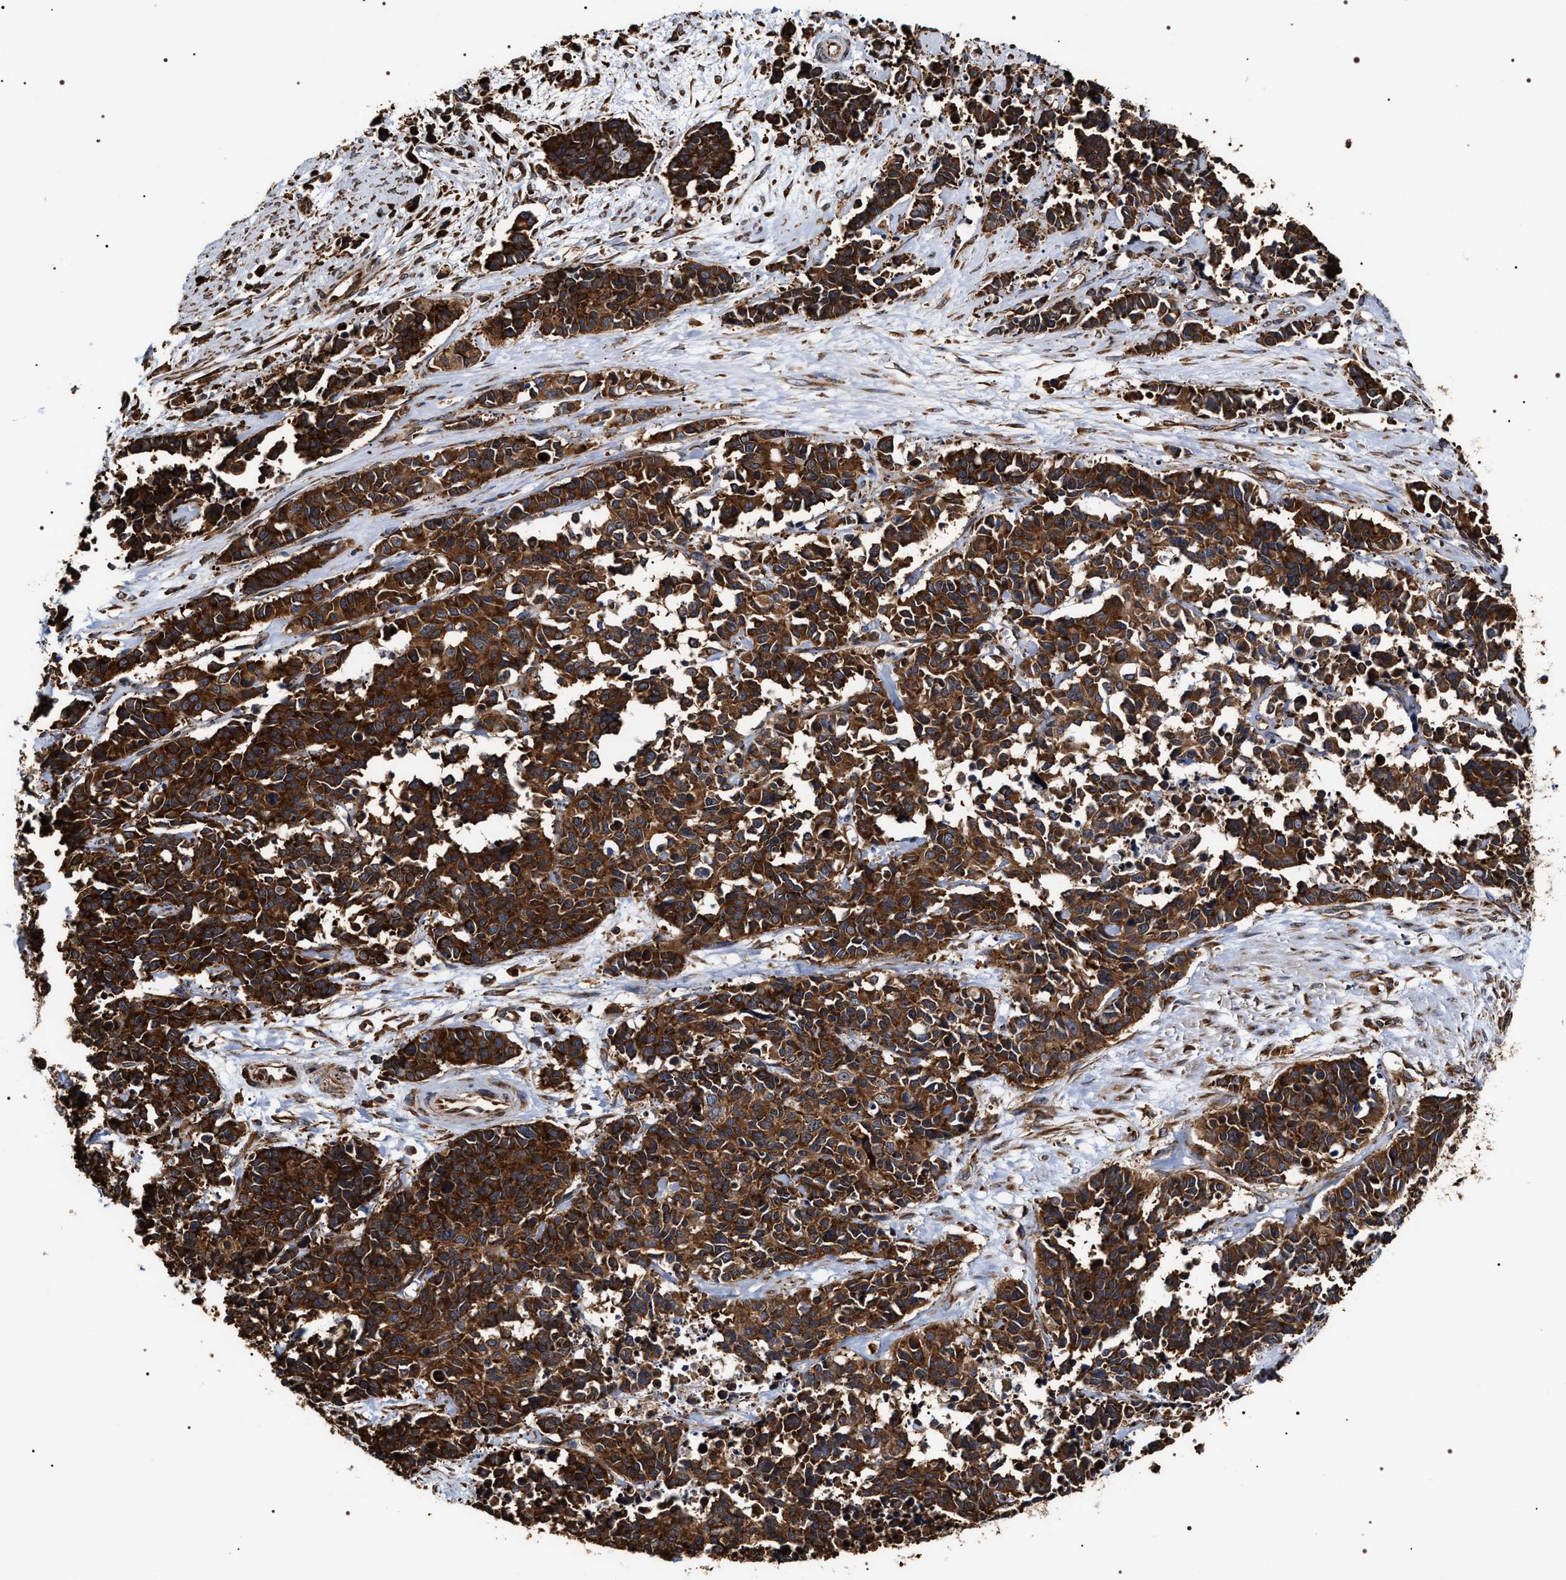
{"staining": {"intensity": "strong", "quantity": ">75%", "location": "cytoplasmic/membranous"}, "tissue": "cervical cancer", "cell_type": "Tumor cells", "image_type": "cancer", "snomed": [{"axis": "morphology", "description": "Squamous cell carcinoma, NOS"}, {"axis": "topography", "description": "Cervix"}], "caption": "Protein staining exhibits strong cytoplasmic/membranous expression in approximately >75% of tumor cells in cervical squamous cell carcinoma.", "gene": "SERBP1", "patient": {"sex": "female", "age": 35}}